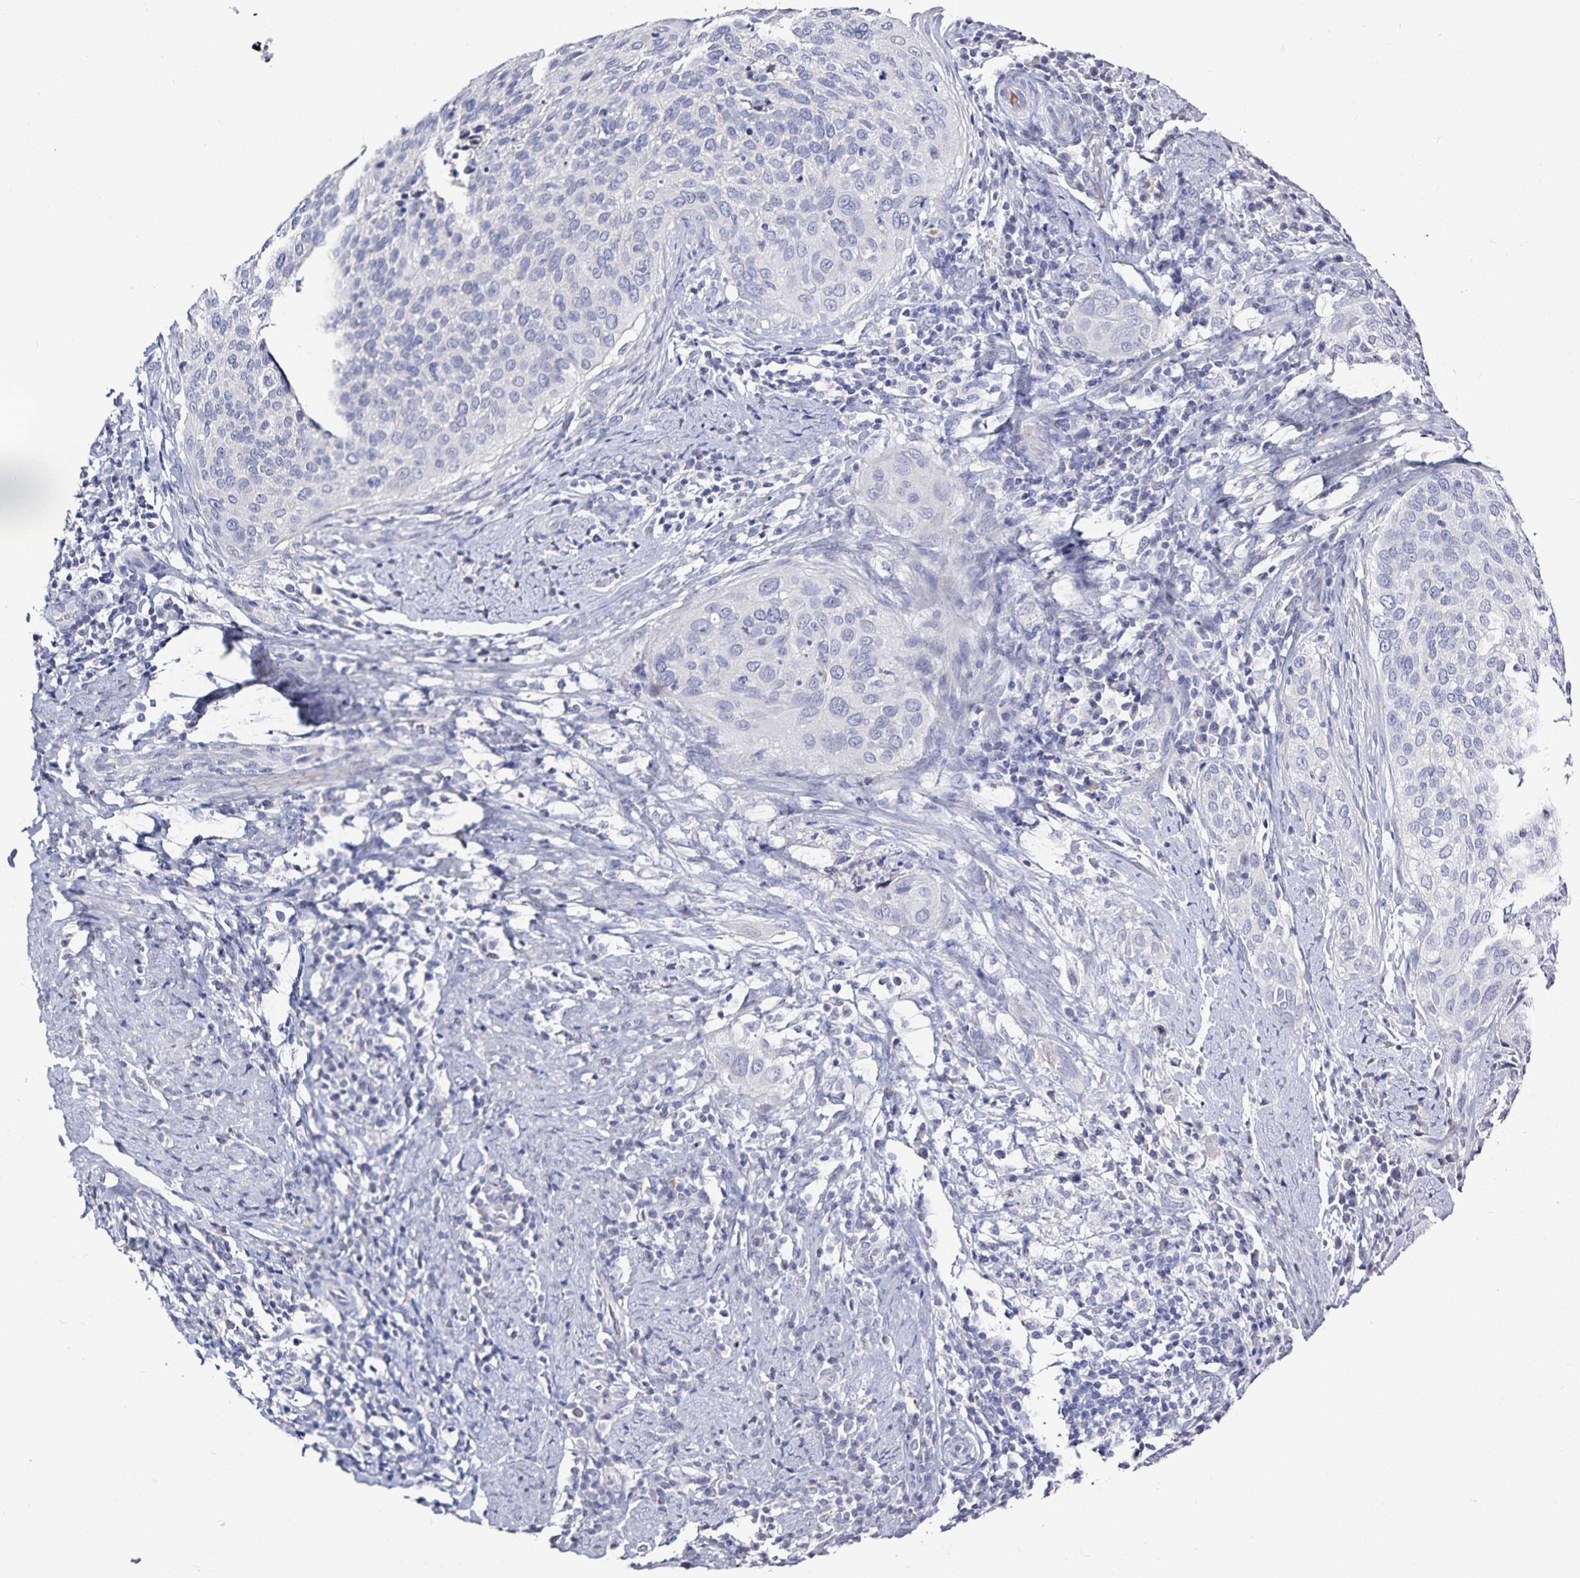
{"staining": {"intensity": "negative", "quantity": "none", "location": "none"}, "tissue": "cervical cancer", "cell_type": "Tumor cells", "image_type": "cancer", "snomed": [{"axis": "morphology", "description": "Squamous cell carcinoma, NOS"}, {"axis": "topography", "description": "Cervix"}], "caption": "Tumor cells show no significant positivity in cervical squamous cell carcinoma.", "gene": "TTR", "patient": {"sex": "female", "age": 38}}